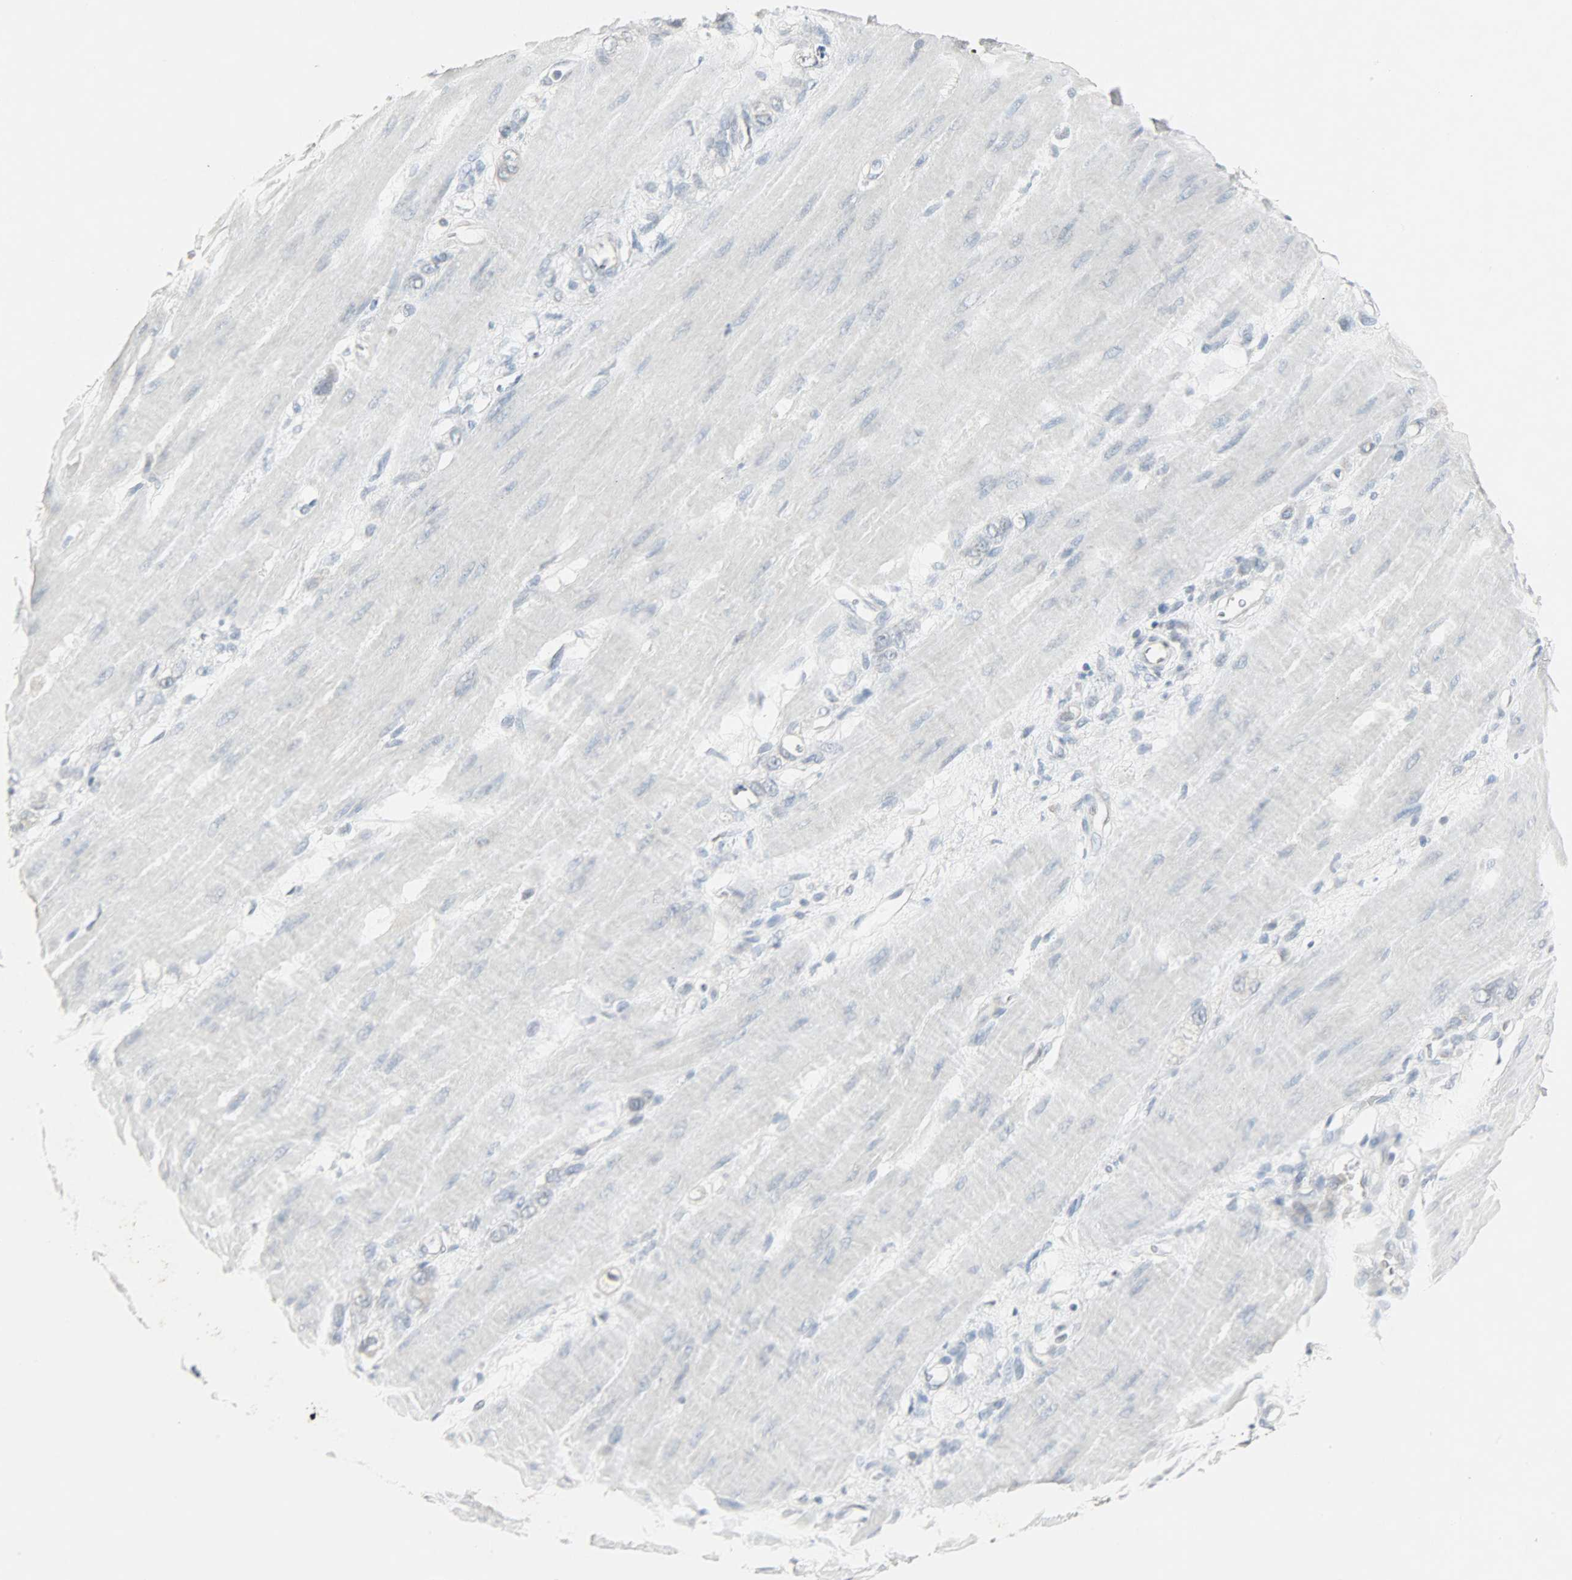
{"staining": {"intensity": "negative", "quantity": "none", "location": "none"}, "tissue": "stomach cancer", "cell_type": "Tumor cells", "image_type": "cancer", "snomed": [{"axis": "morphology", "description": "Adenocarcinoma, NOS"}, {"axis": "topography", "description": "Stomach"}], "caption": "Adenocarcinoma (stomach) was stained to show a protein in brown. There is no significant expression in tumor cells. (Stains: DAB (3,3'-diaminobenzidine) immunohistochemistry with hematoxylin counter stain, Microscopy: brightfield microscopy at high magnification).", "gene": "CAMK4", "patient": {"sex": "male", "age": 82}}